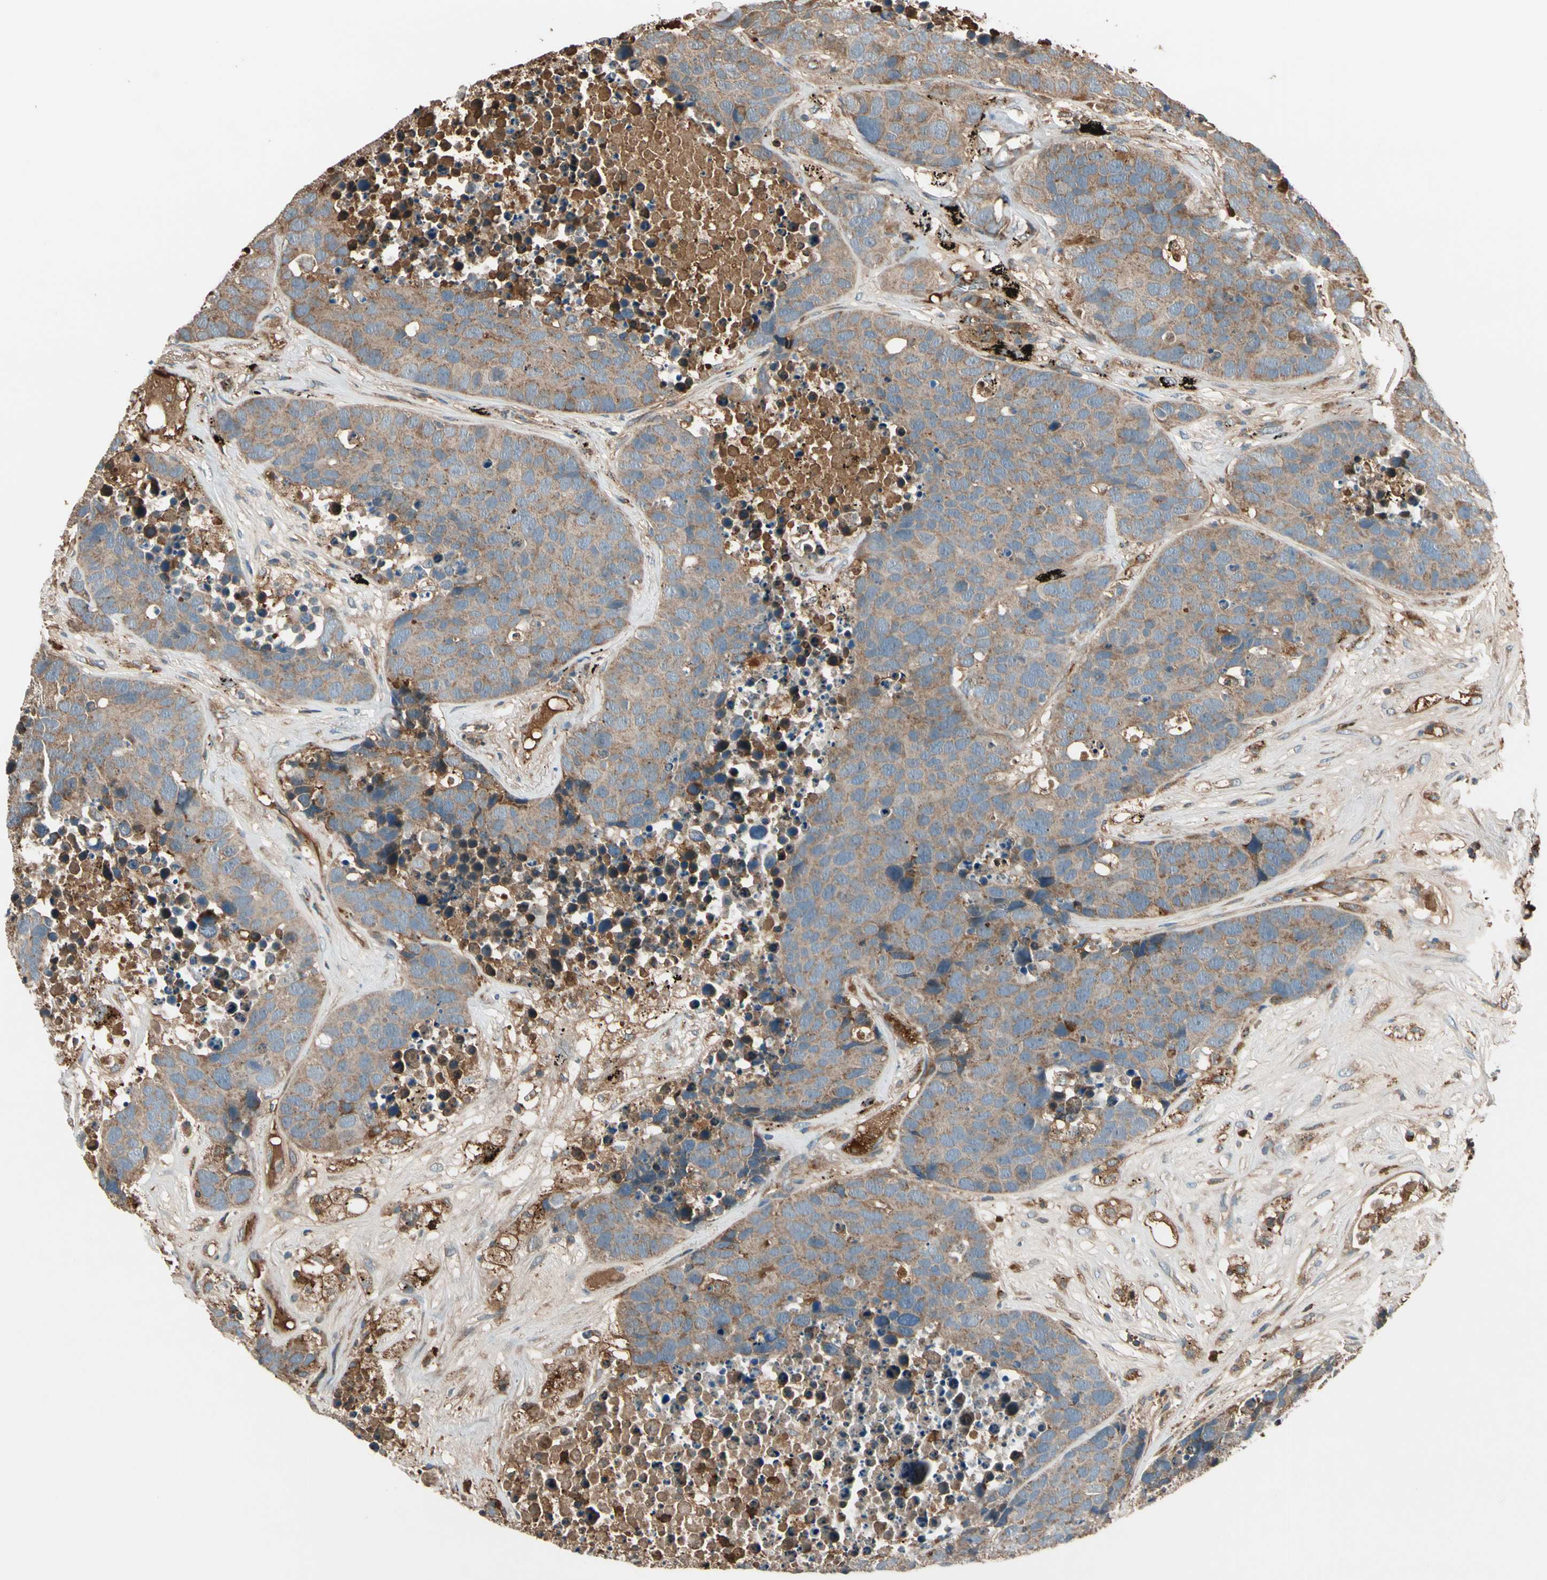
{"staining": {"intensity": "weak", "quantity": ">75%", "location": "cytoplasmic/membranous"}, "tissue": "carcinoid", "cell_type": "Tumor cells", "image_type": "cancer", "snomed": [{"axis": "morphology", "description": "Carcinoid, malignant, NOS"}, {"axis": "topography", "description": "Lung"}], "caption": "A high-resolution image shows immunohistochemistry staining of malignant carcinoid, which displays weak cytoplasmic/membranous positivity in about >75% of tumor cells.", "gene": "STX11", "patient": {"sex": "male", "age": 60}}